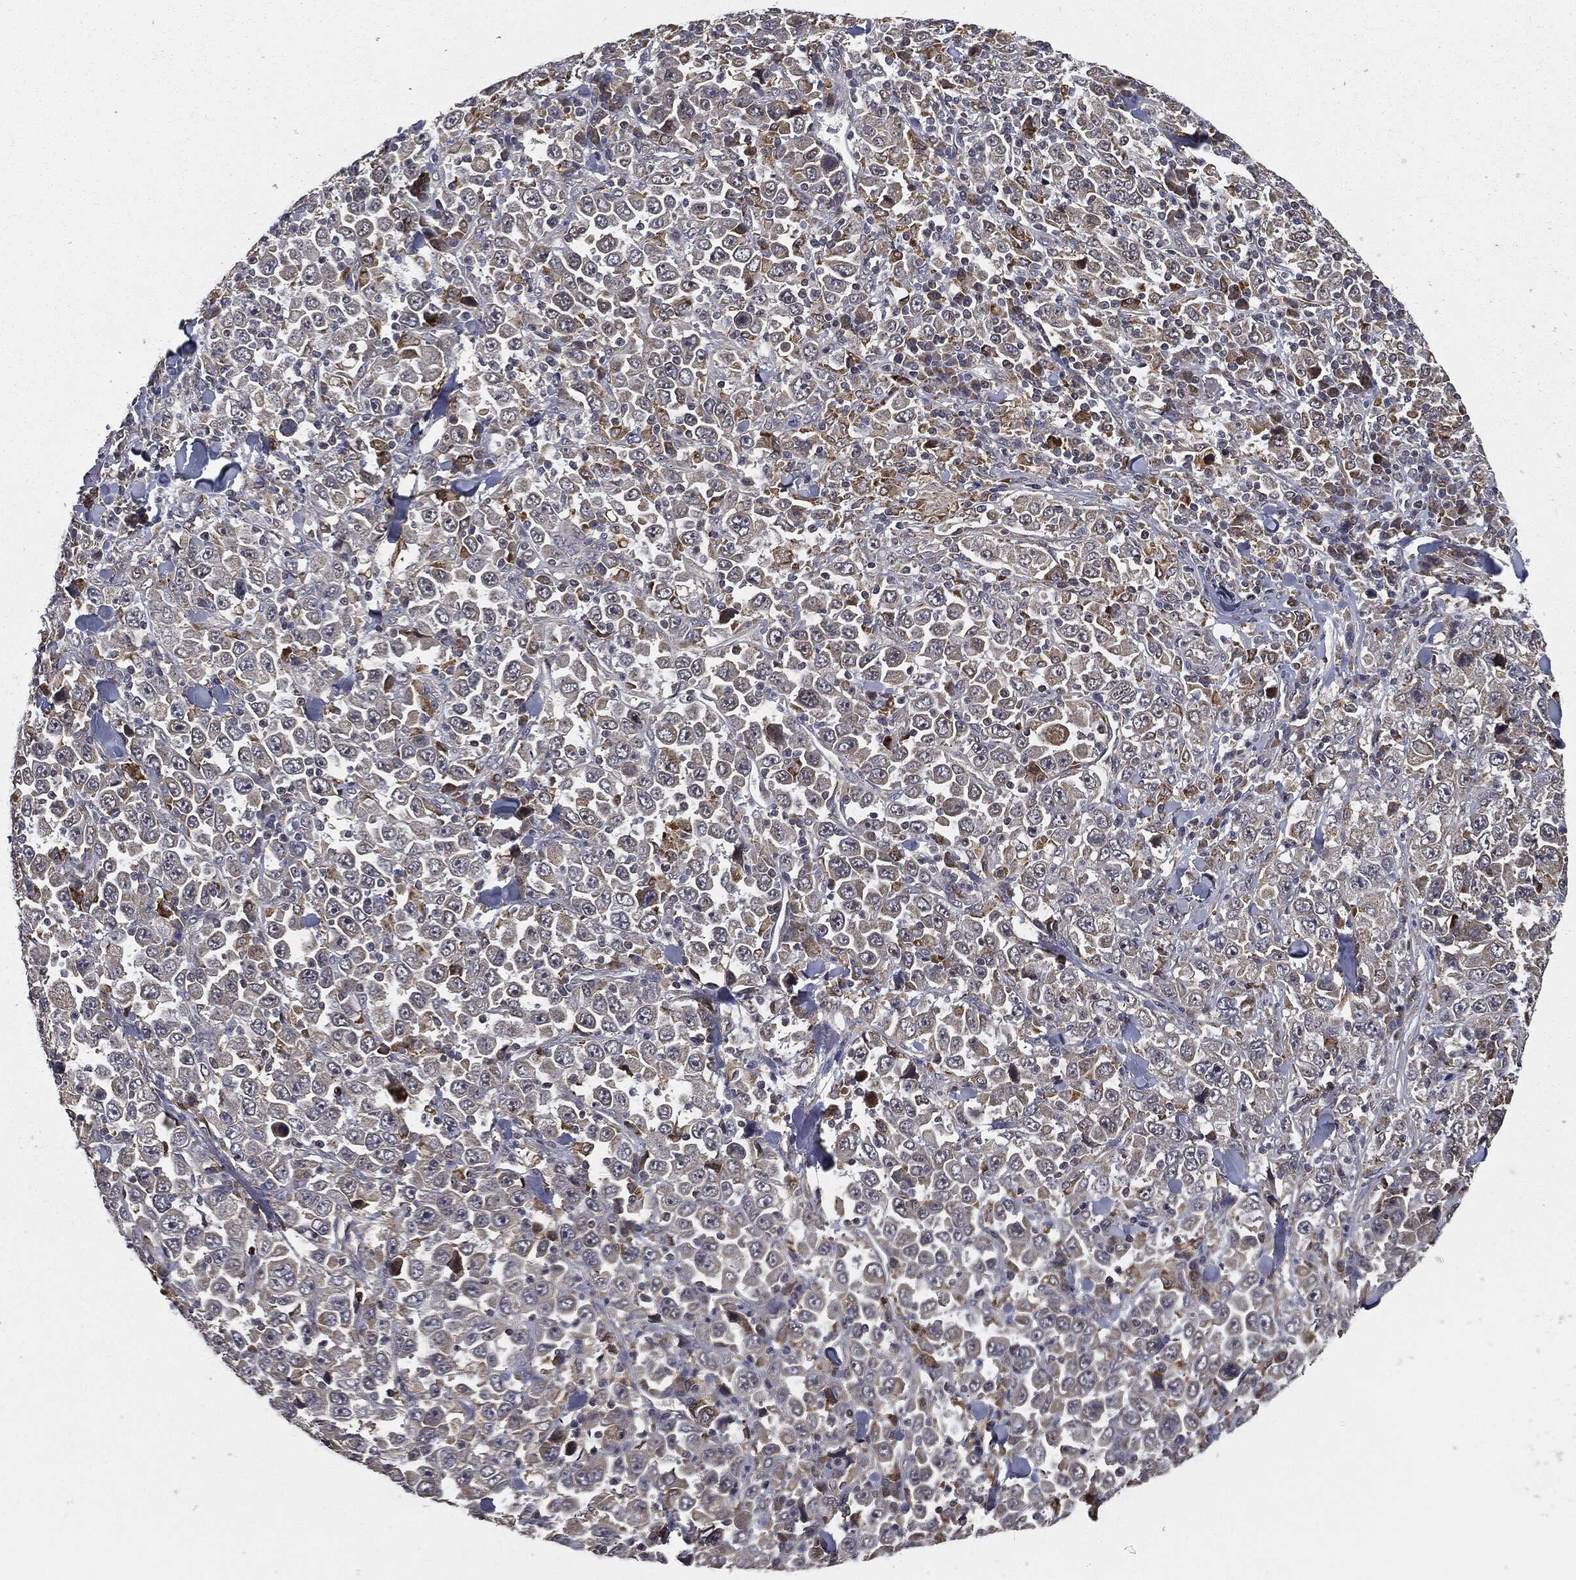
{"staining": {"intensity": "weak", "quantity": "25%-75%", "location": "cytoplasmic/membranous"}, "tissue": "stomach cancer", "cell_type": "Tumor cells", "image_type": "cancer", "snomed": [{"axis": "morphology", "description": "Normal tissue, NOS"}, {"axis": "morphology", "description": "Adenocarcinoma, NOS"}, {"axis": "topography", "description": "Stomach, upper"}, {"axis": "topography", "description": "Stomach"}], "caption": "Stomach adenocarcinoma stained with a protein marker shows weak staining in tumor cells.", "gene": "MIER2", "patient": {"sex": "male", "age": 59}}